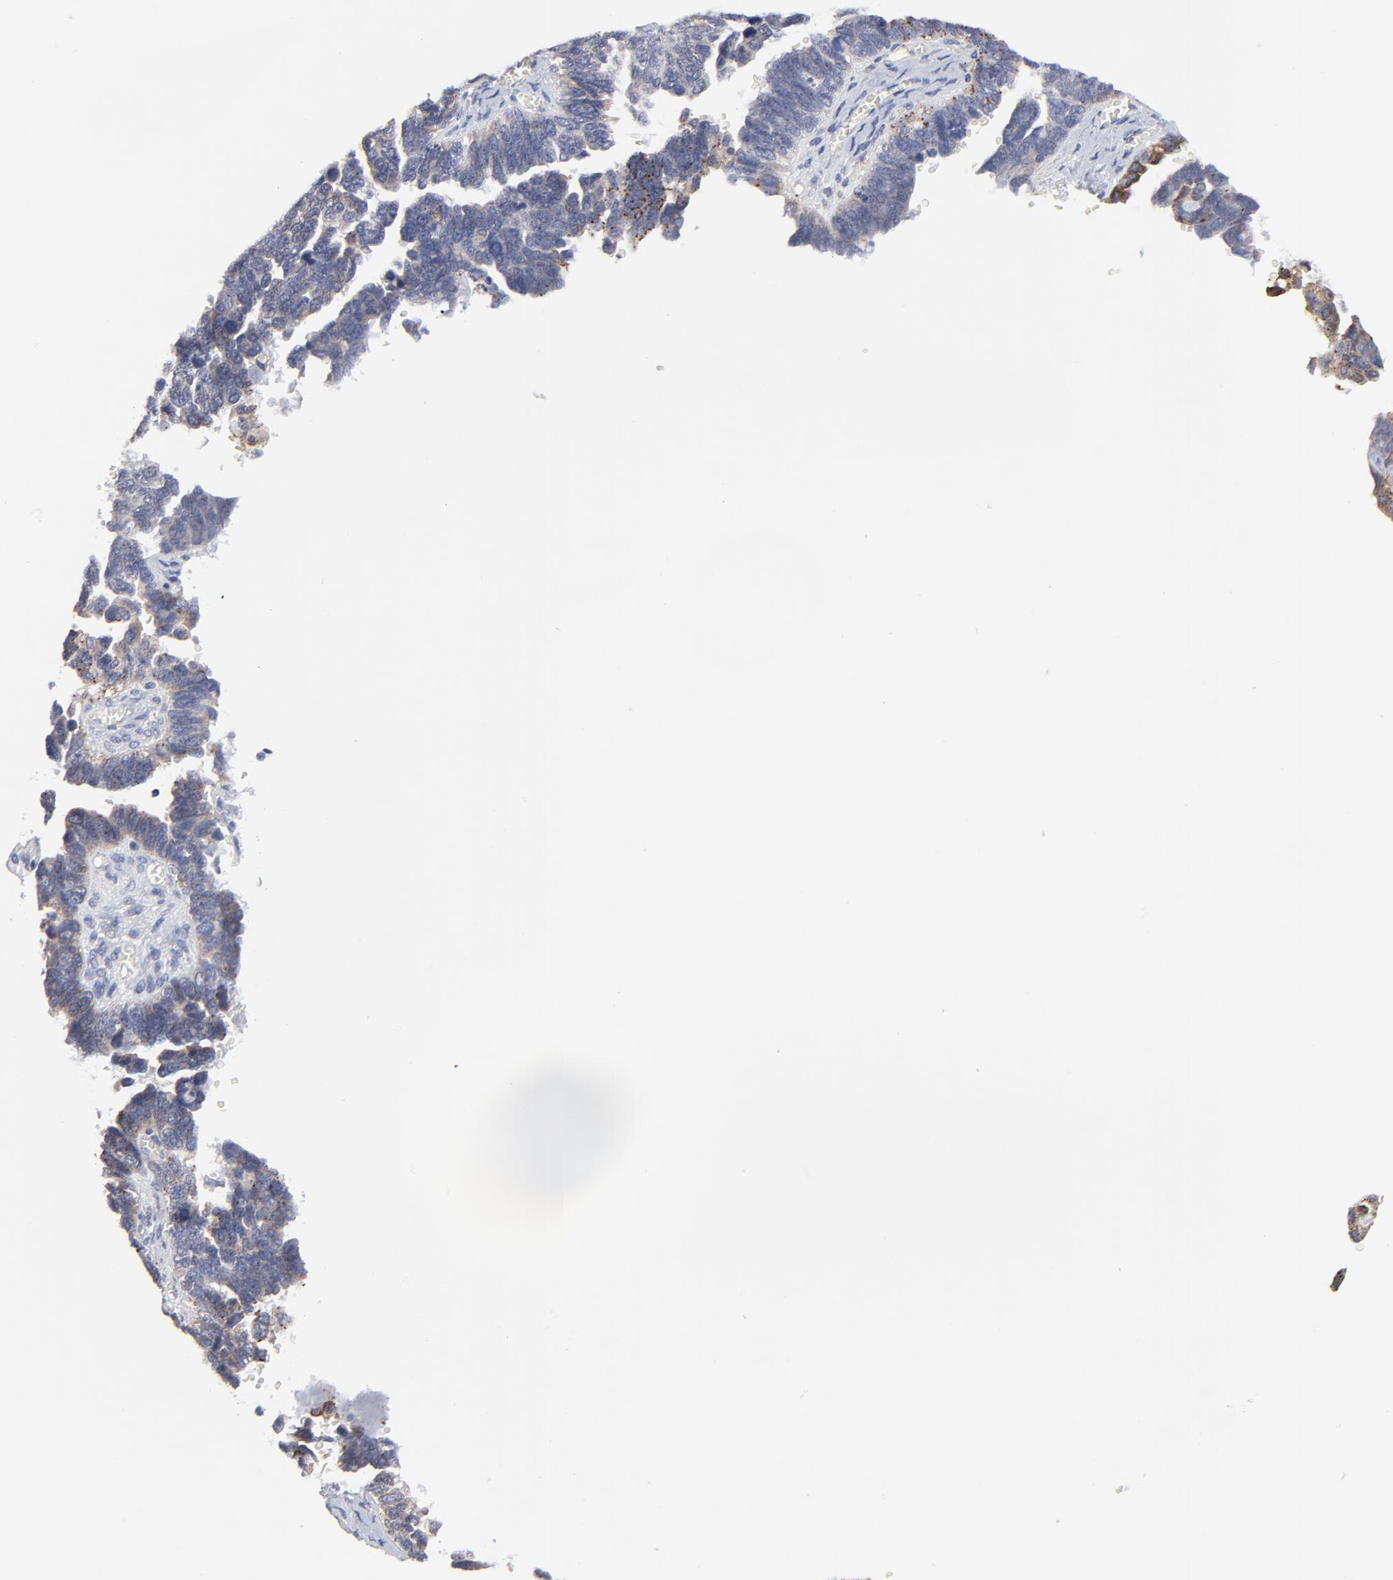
{"staining": {"intensity": "moderate", "quantity": "<25%", "location": "cytoplasmic/membranous"}, "tissue": "ovarian cancer", "cell_type": "Tumor cells", "image_type": "cancer", "snomed": [{"axis": "morphology", "description": "Cystadenocarcinoma, serous, NOS"}, {"axis": "topography", "description": "Ovary"}], "caption": "Ovarian cancer (serous cystadenocarcinoma) stained with immunohistochemistry (IHC) shows moderate cytoplasmic/membranous staining in approximately <25% of tumor cells.", "gene": "TRIM22", "patient": {"sex": "female", "age": 69}}